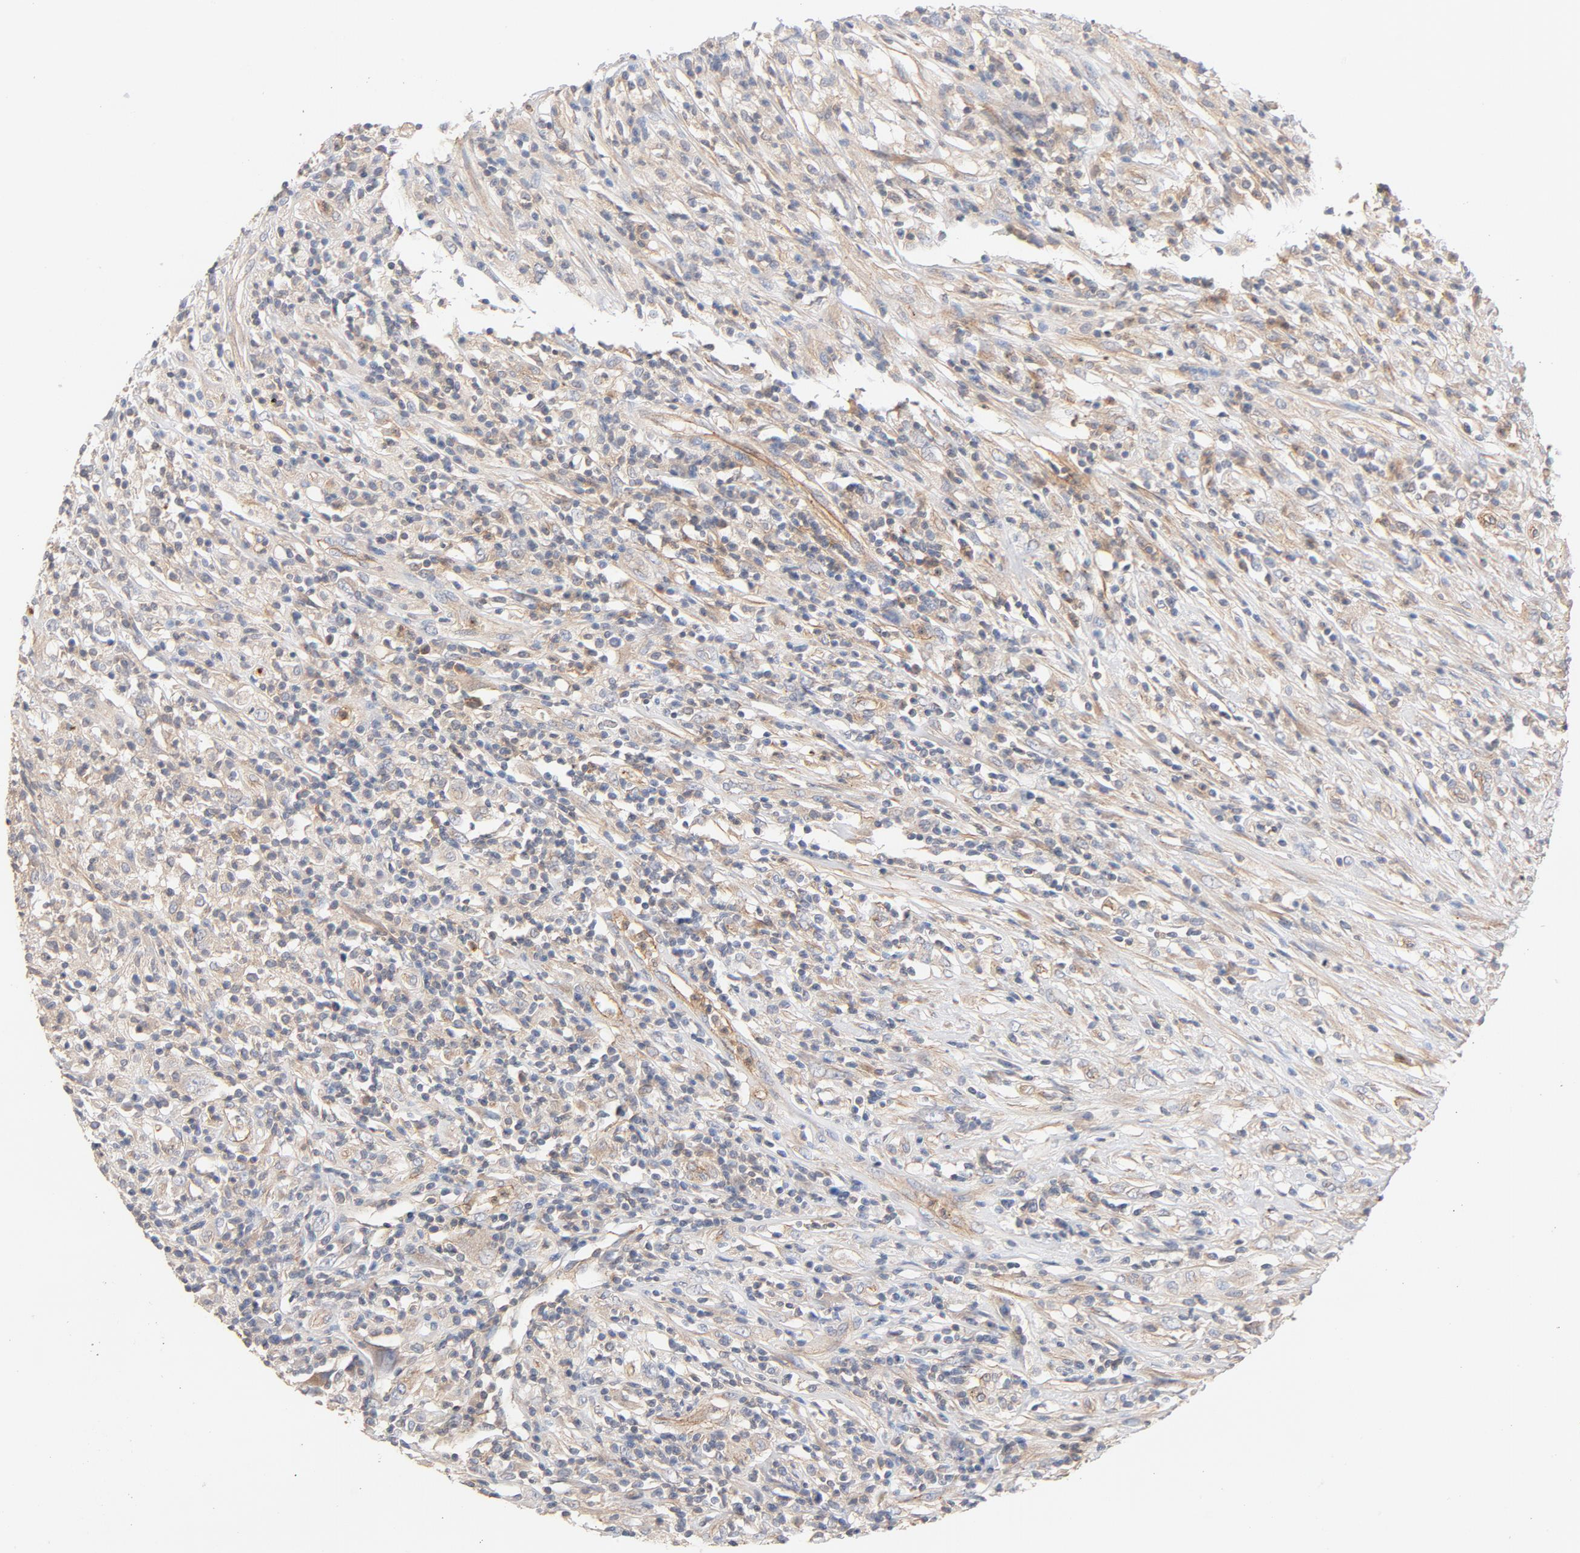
{"staining": {"intensity": "weak", "quantity": ">75%", "location": "cytoplasmic/membranous"}, "tissue": "lymphoma", "cell_type": "Tumor cells", "image_type": "cancer", "snomed": [{"axis": "morphology", "description": "Malignant lymphoma, non-Hodgkin's type, High grade"}, {"axis": "topography", "description": "Lymph node"}], "caption": "About >75% of tumor cells in human high-grade malignant lymphoma, non-Hodgkin's type show weak cytoplasmic/membranous protein staining as visualized by brown immunohistochemical staining.", "gene": "STRN3", "patient": {"sex": "female", "age": 84}}